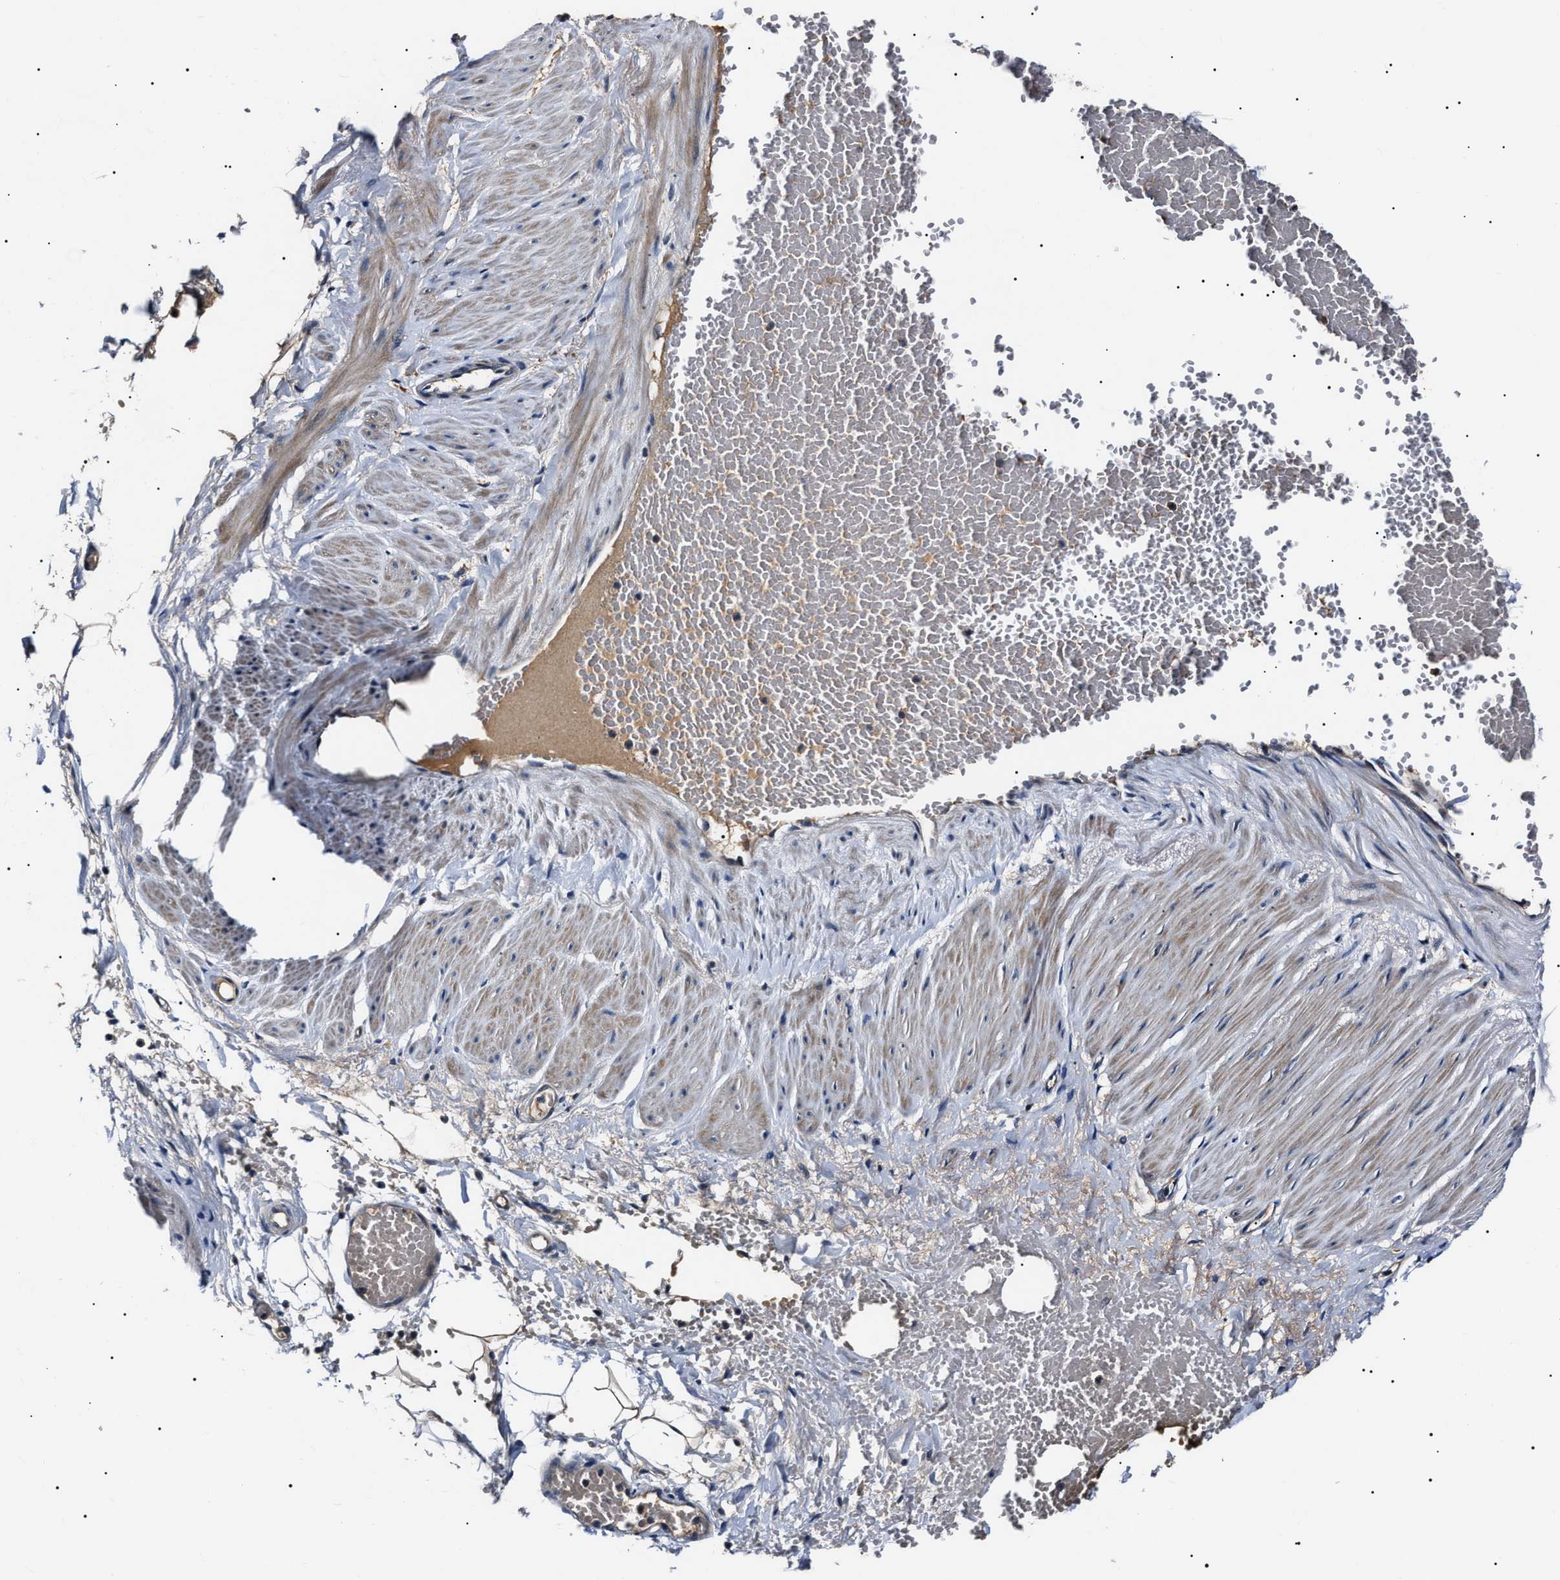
{"staining": {"intensity": "moderate", "quantity": ">75%", "location": "cytoplasmic/membranous"}, "tissue": "adipose tissue", "cell_type": "Adipocytes", "image_type": "normal", "snomed": [{"axis": "morphology", "description": "Normal tissue, NOS"}, {"axis": "topography", "description": "Soft tissue"}], "caption": "Brown immunohistochemical staining in benign human adipose tissue demonstrates moderate cytoplasmic/membranous expression in approximately >75% of adipocytes. (DAB (3,3'-diaminobenzidine) IHC, brown staining for protein, blue staining for nuclei).", "gene": "IFT81", "patient": {"sex": "male", "age": 72}}